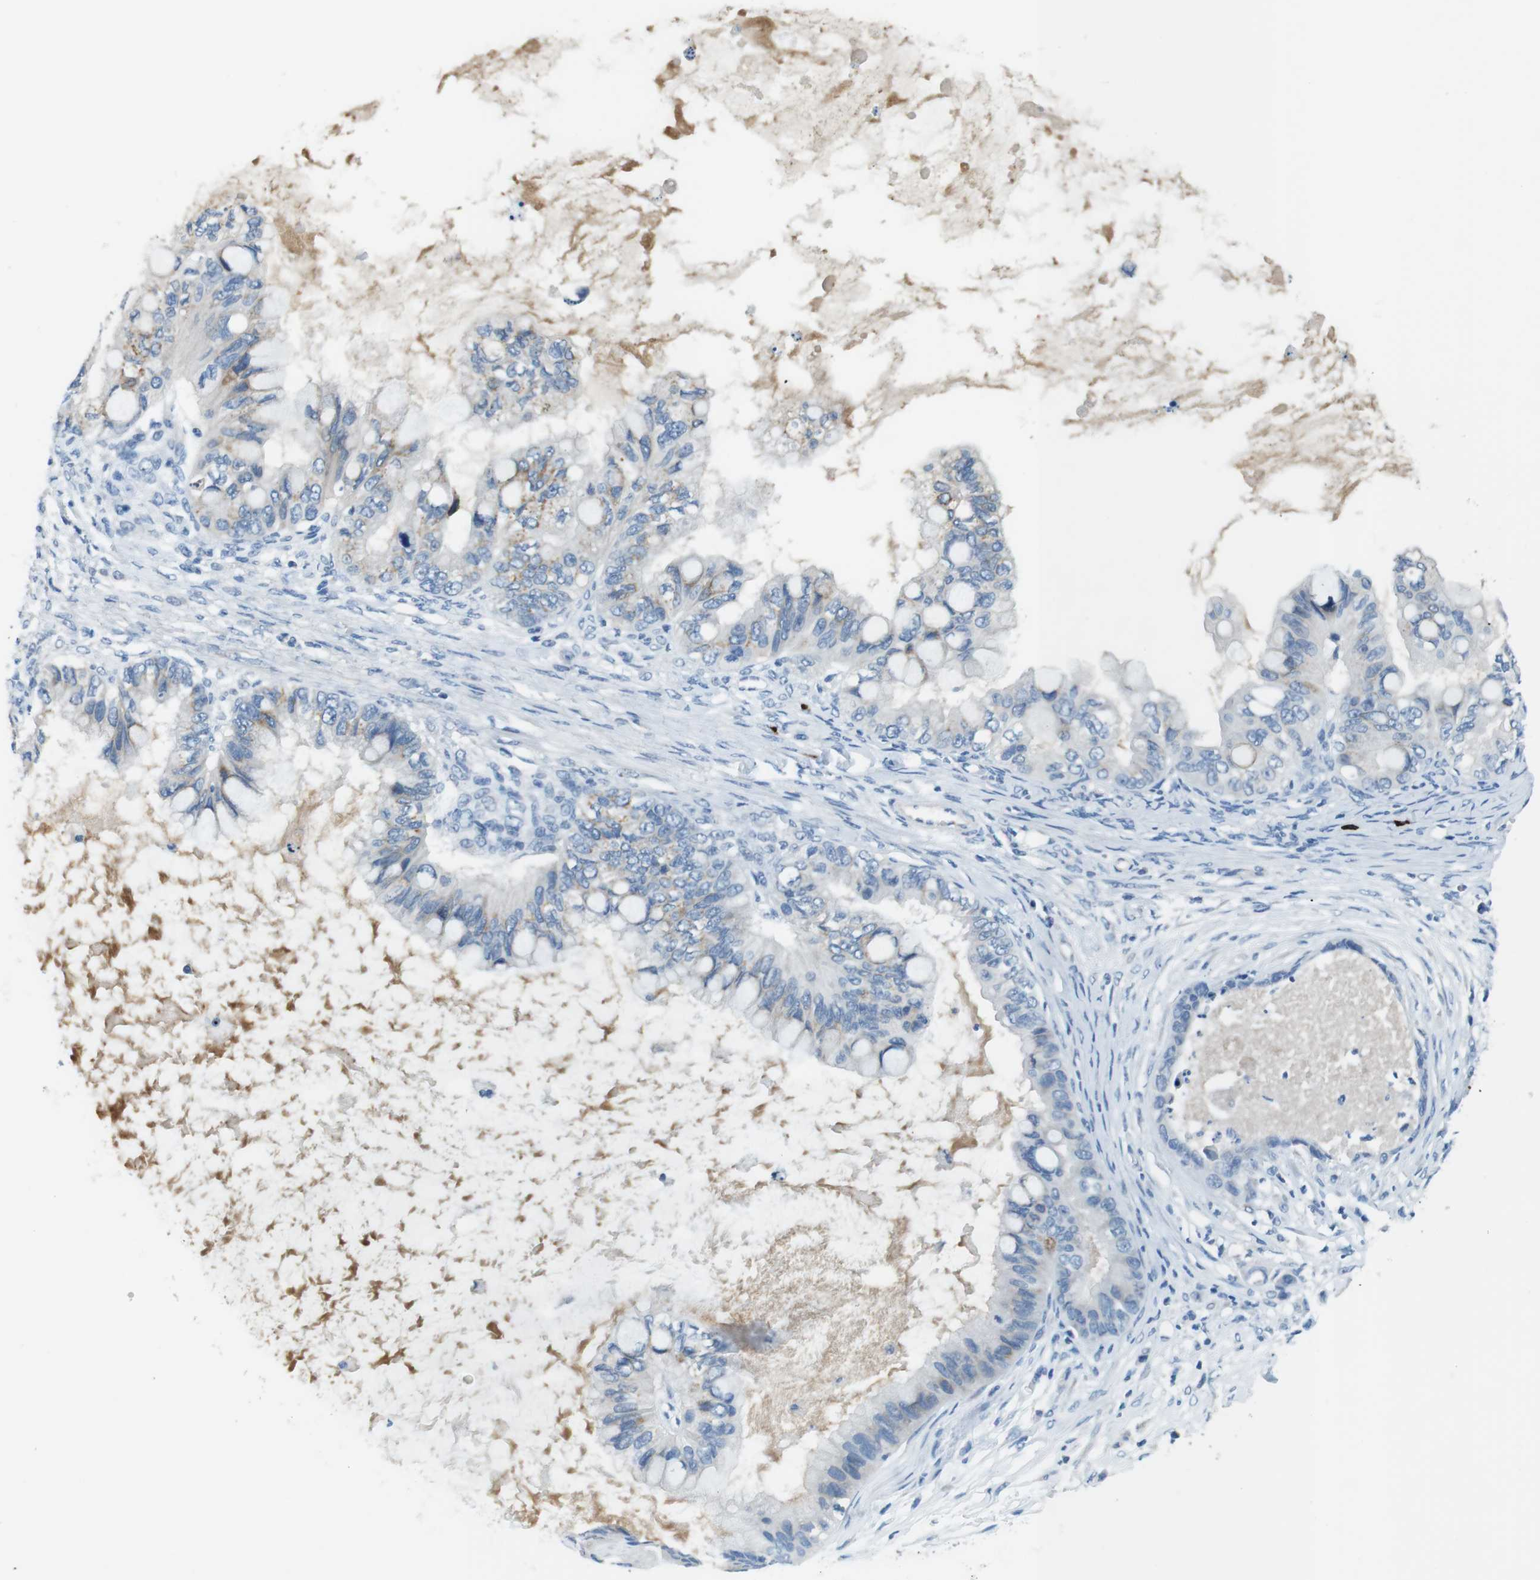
{"staining": {"intensity": "weak", "quantity": "<25%", "location": "cytoplasmic/membranous"}, "tissue": "ovarian cancer", "cell_type": "Tumor cells", "image_type": "cancer", "snomed": [{"axis": "morphology", "description": "Cystadenocarcinoma, mucinous, NOS"}, {"axis": "topography", "description": "Ovary"}], "caption": "This is a histopathology image of immunohistochemistry (IHC) staining of mucinous cystadenocarcinoma (ovarian), which shows no positivity in tumor cells.", "gene": "SLC35A3", "patient": {"sex": "female", "age": 80}}